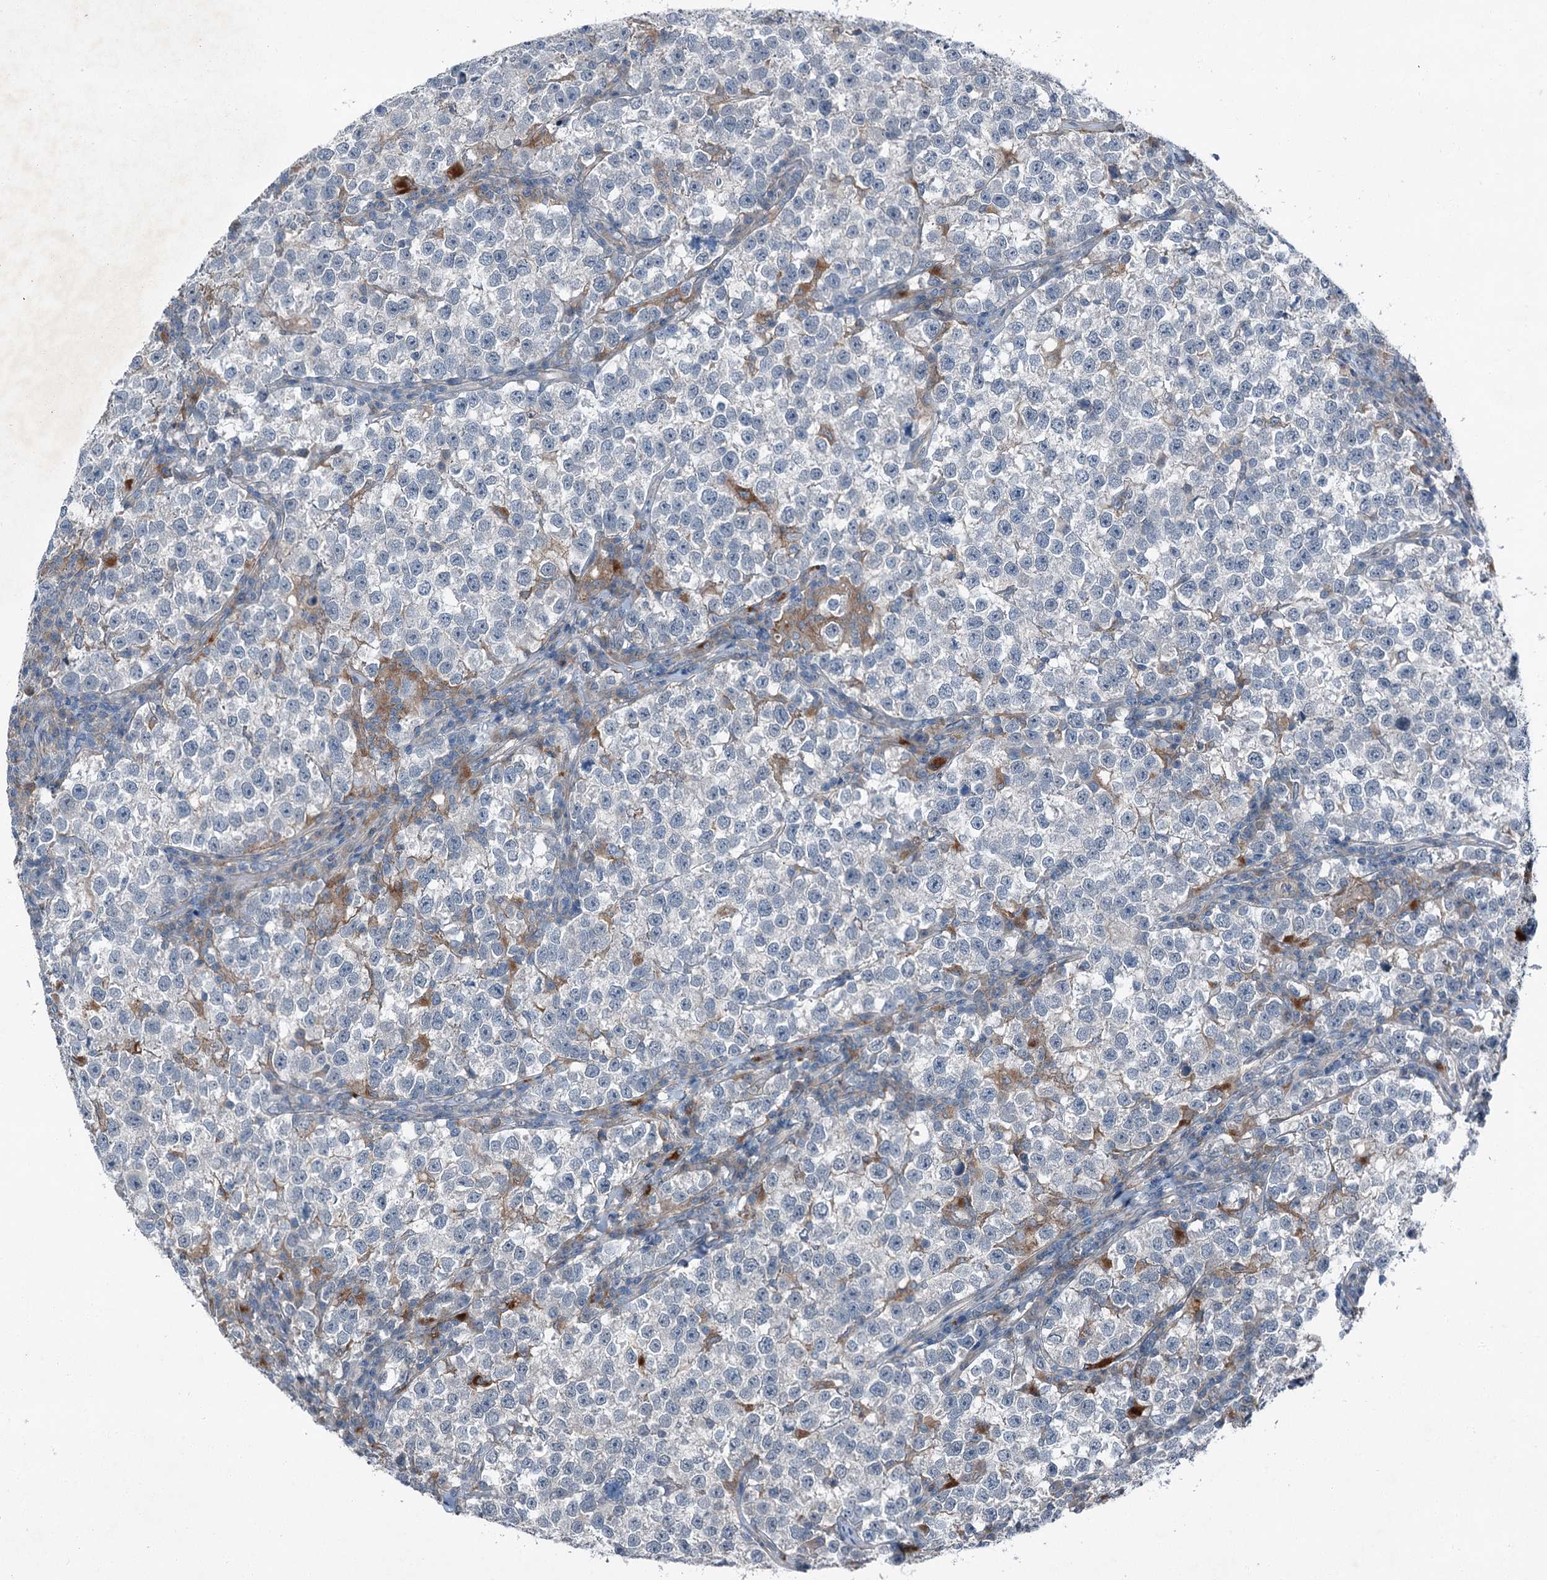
{"staining": {"intensity": "negative", "quantity": "none", "location": "none"}, "tissue": "testis cancer", "cell_type": "Tumor cells", "image_type": "cancer", "snomed": [{"axis": "morphology", "description": "Normal tissue, NOS"}, {"axis": "morphology", "description": "Seminoma, NOS"}, {"axis": "topography", "description": "Testis"}], "caption": "Immunohistochemical staining of human testis cancer (seminoma) demonstrates no significant positivity in tumor cells.", "gene": "AXL", "patient": {"sex": "male", "age": 43}}